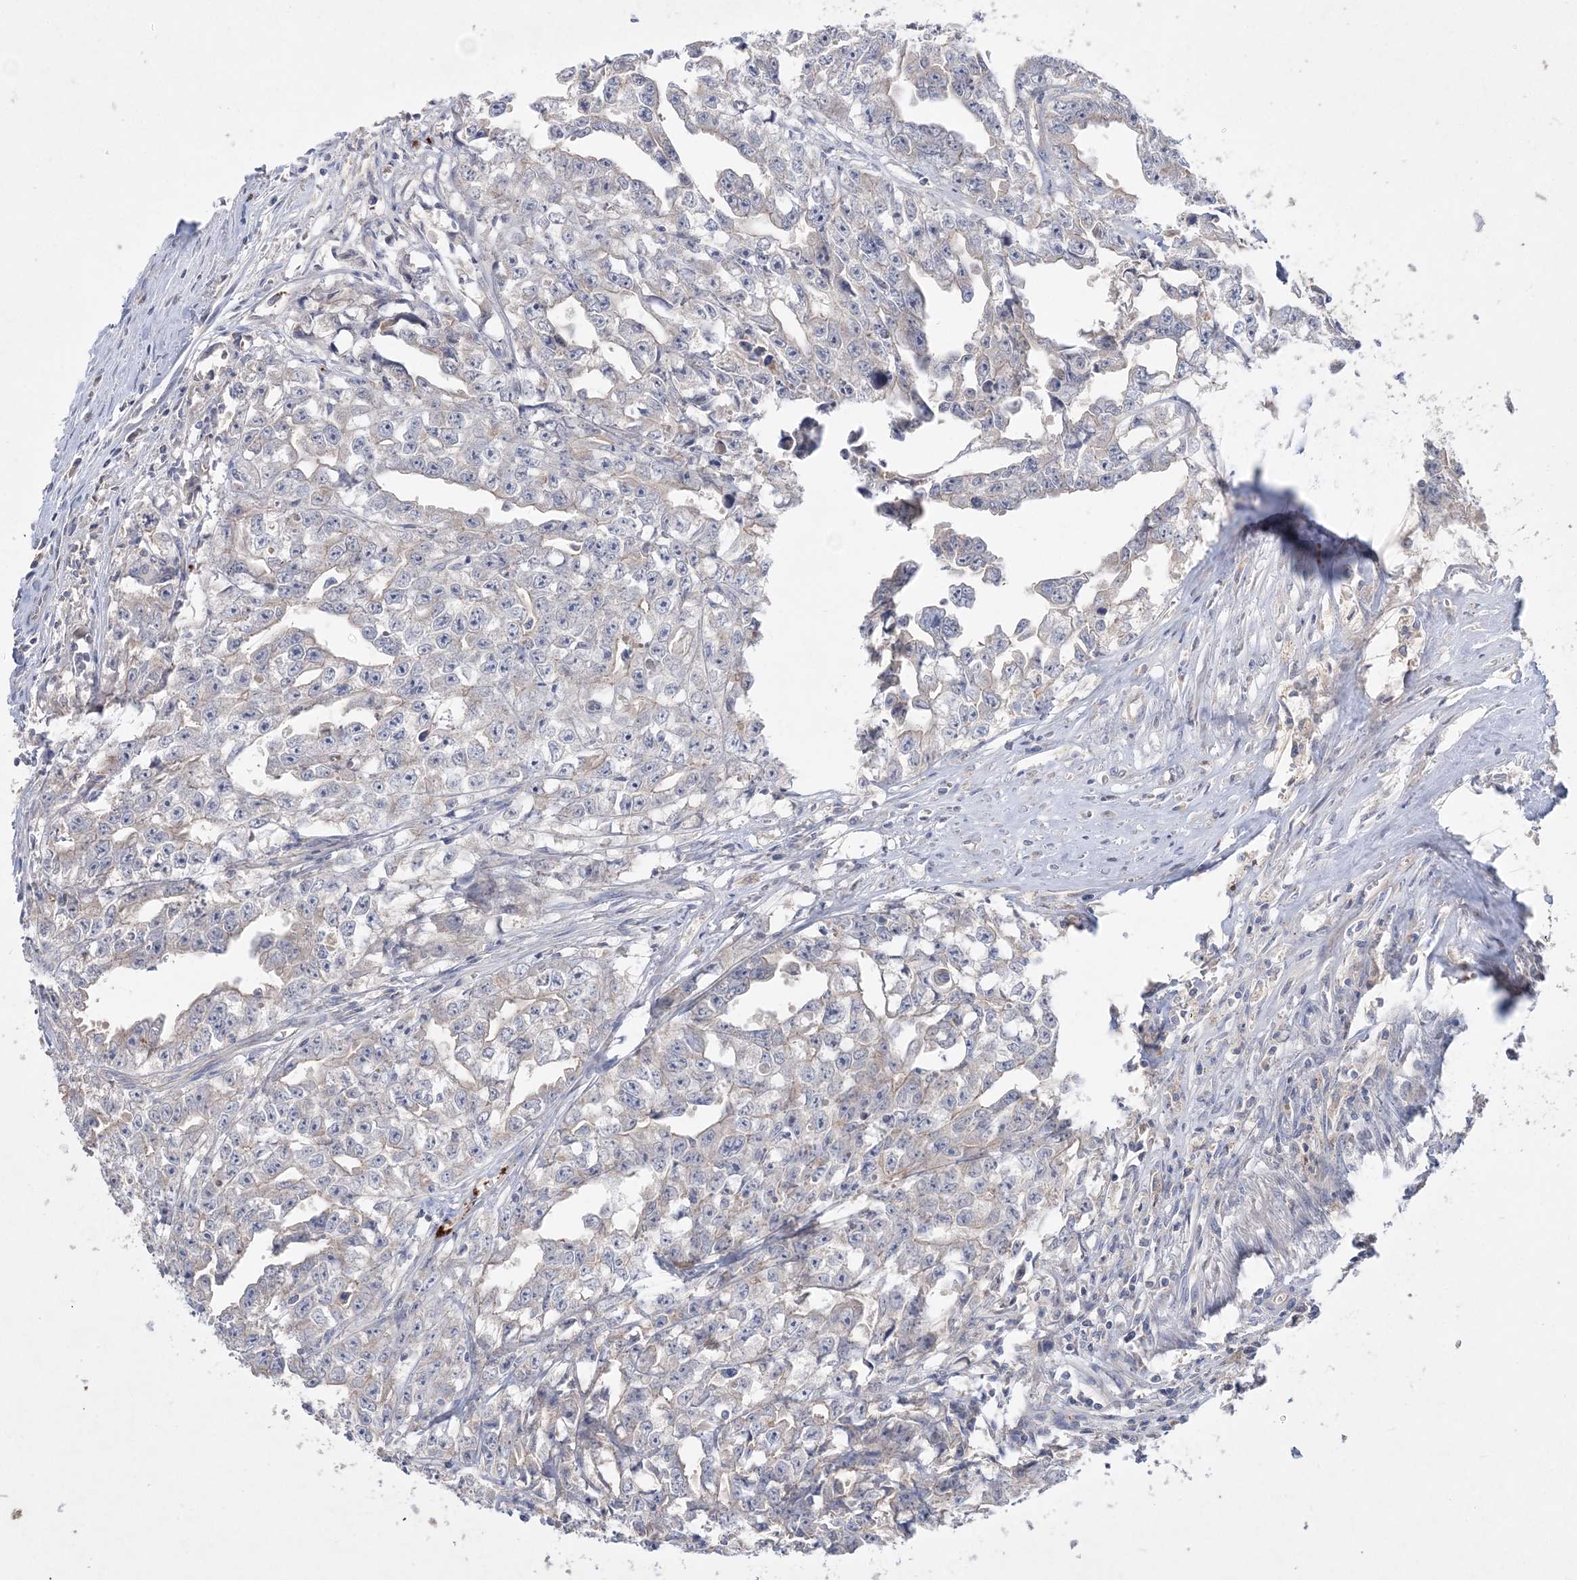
{"staining": {"intensity": "negative", "quantity": "none", "location": "none"}, "tissue": "testis cancer", "cell_type": "Tumor cells", "image_type": "cancer", "snomed": [{"axis": "morphology", "description": "Seminoma, NOS"}, {"axis": "morphology", "description": "Carcinoma, Embryonal, NOS"}, {"axis": "topography", "description": "Testis"}], "caption": "An immunohistochemistry photomicrograph of embryonal carcinoma (testis) is shown. There is no staining in tumor cells of embryonal carcinoma (testis).", "gene": "ADCK2", "patient": {"sex": "male", "age": 43}}